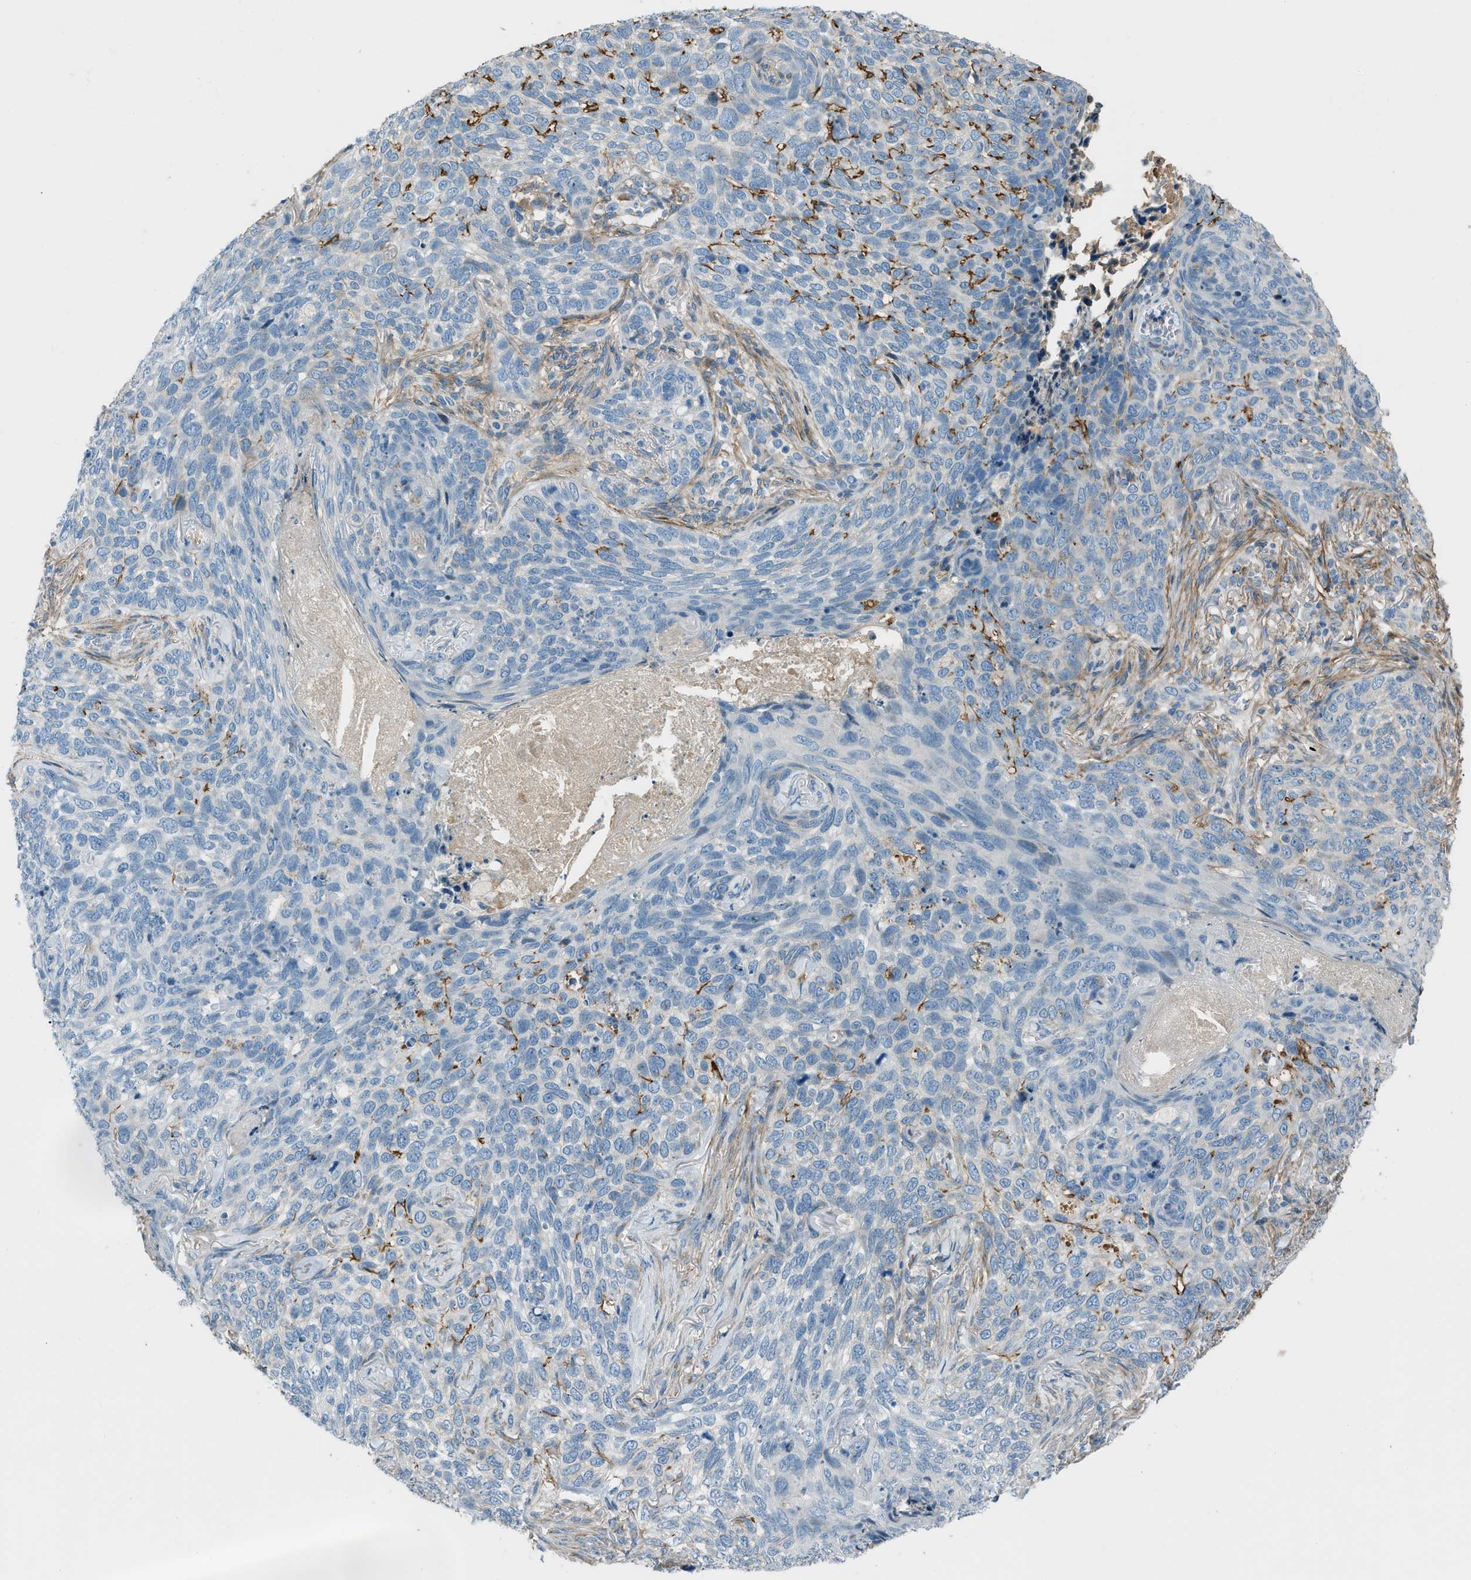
{"staining": {"intensity": "negative", "quantity": "none", "location": "none"}, "tissue": "skin cancer", "cell_type": "Tumor cells", "image_type": "cancer", "snomed": [{"axis": "morphology", "description": "Basal cell carcinoma"}, {"axis": "topography", "description": "Skin"}], "caption": "A high-resolution image shows immunohistochemistry staining of basal cell carcinoma (skin), which reveals no significant staining in tumor cells.", "gene": "FBLN2", "patient": {"sex": "female", "age": 64}}